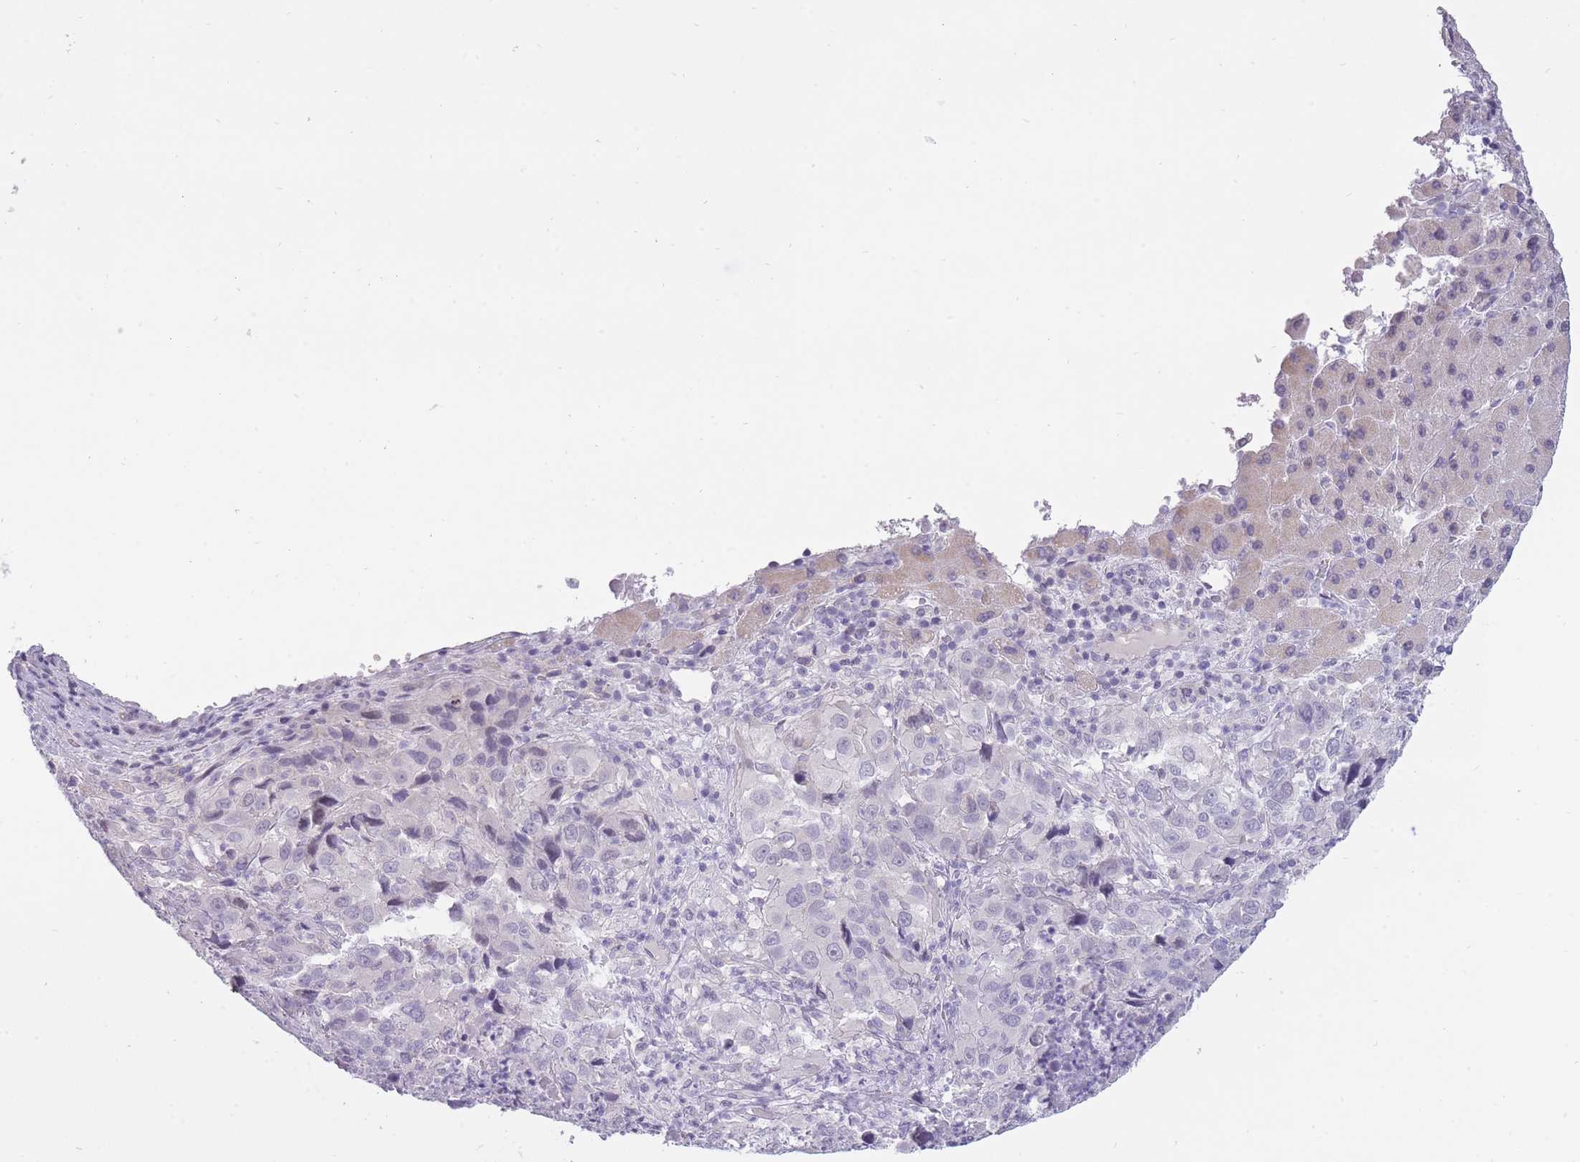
{"staining": {"intensity": "negative", "quantity": "none", "location": "none"}, "tissue": "liver cancer", "cell_type": "Tumor cells", "image_type": "cancer", "snomed": [{"axis": "morphology", "description": "Carcinoma, Hepatocellular, NOS"}, {"axis": "topography", "description": "Liver"}], "caption": "This micrograph is of liver hepatocellular carcinoma stained with immunohistochemistry (IHC) to label a protein in brown with the nuclei are counter-stained blue. There is no staining in tumor cells.", "gene": "BDKRB2", "patient": {"sex": "male", "age": 63}}